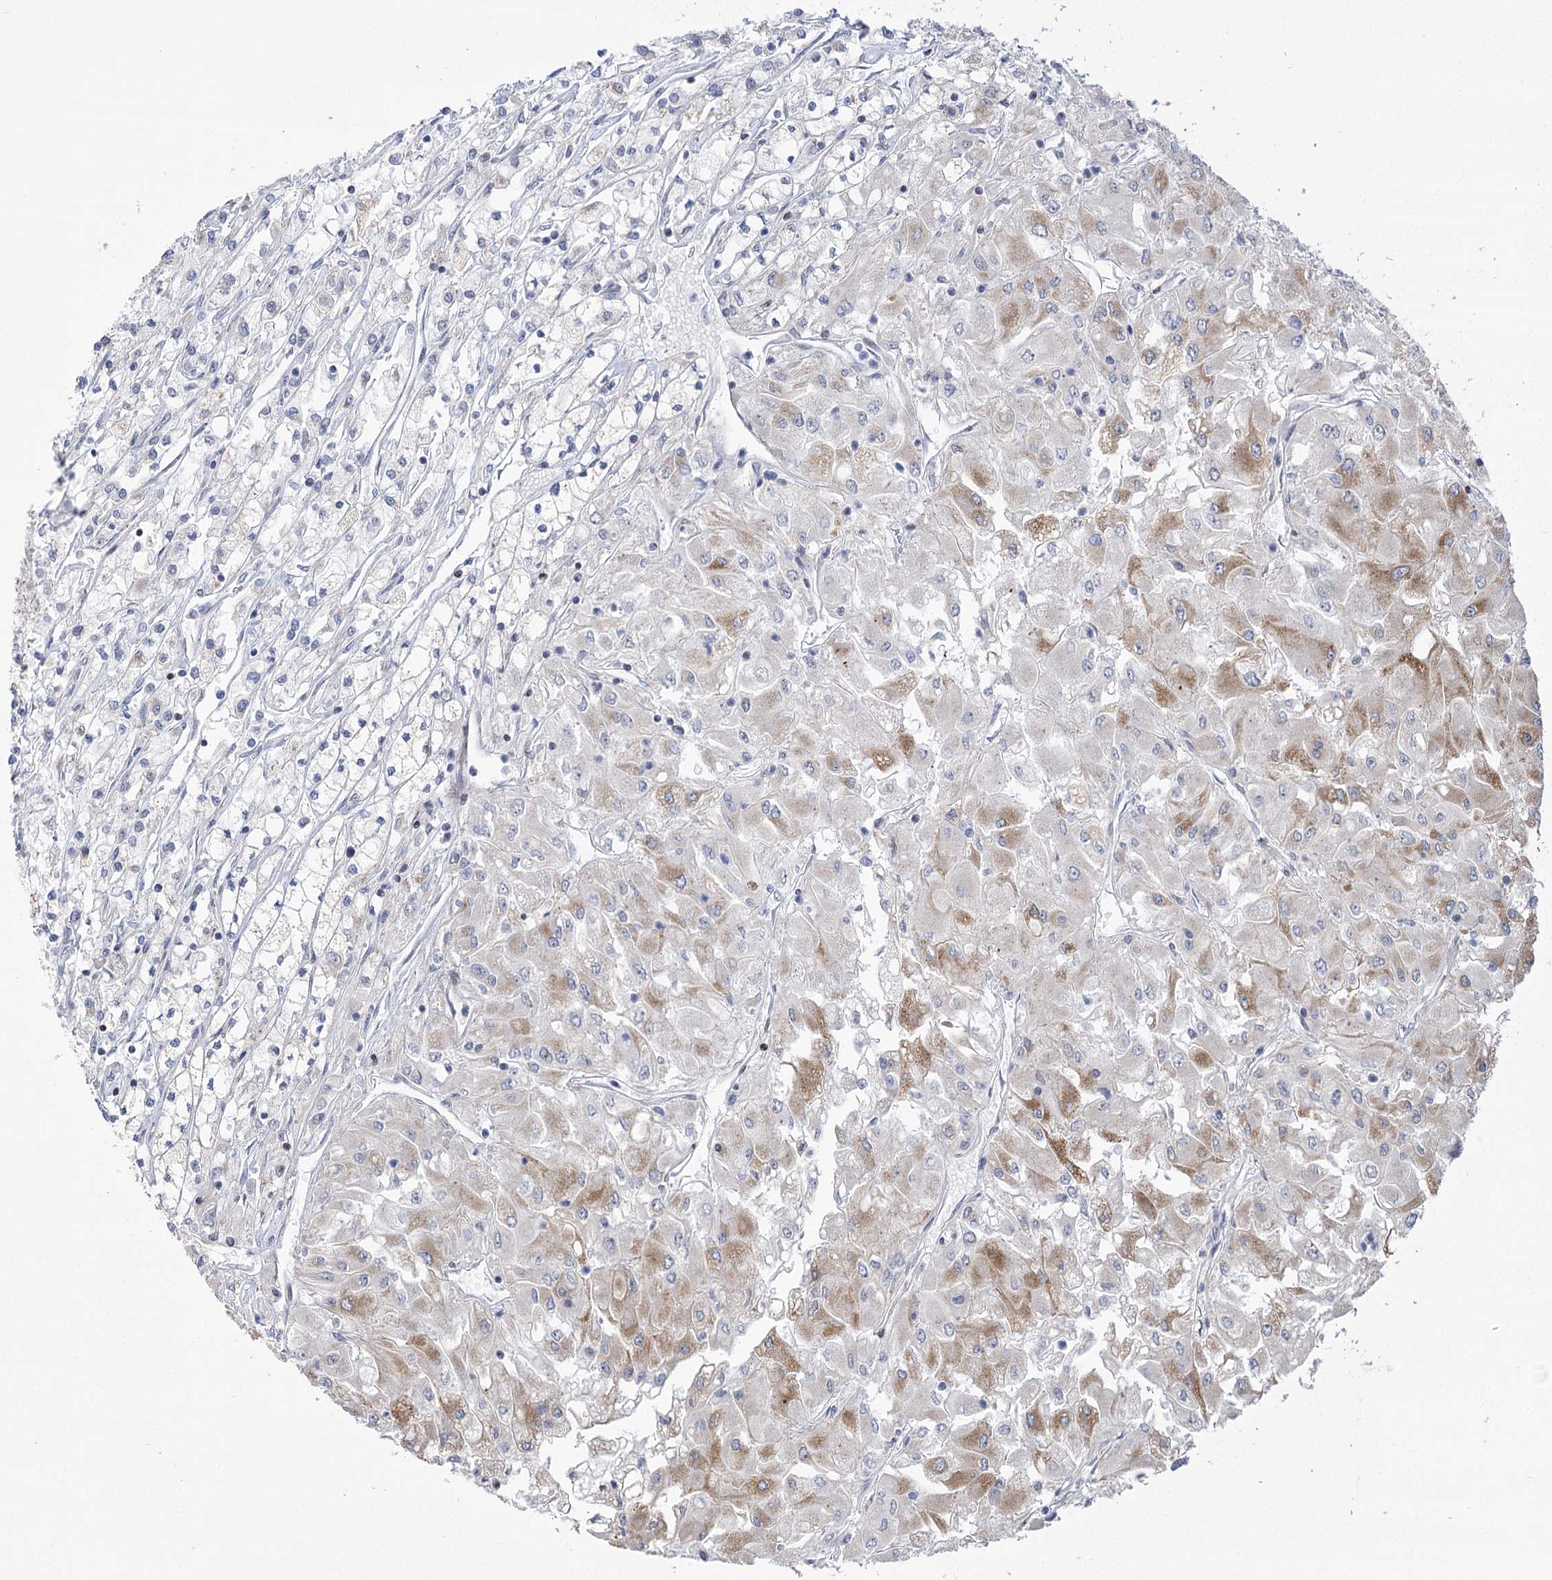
{"staining": {"intensity": "moderate", "quantity": "<25%", "location": "cytoplasmic/membranous"}, "tissue": "renal cancer", "cell_type": "Tumor cells", "image_type": "cancer", "snomed": [{"axis": "morphology", "description": "Adenocarcinoma, NOS"}, {"axis": "topography", "description": "Kidney"}], "caption": "Immunohistochemistry (DAB) staining of renal cancer reveals moderate cytoplasmic/membranous protein positivity in about <25% of tumor cells.", "gene": "NME7", "patient": {"sex": "male", "age": 80}}